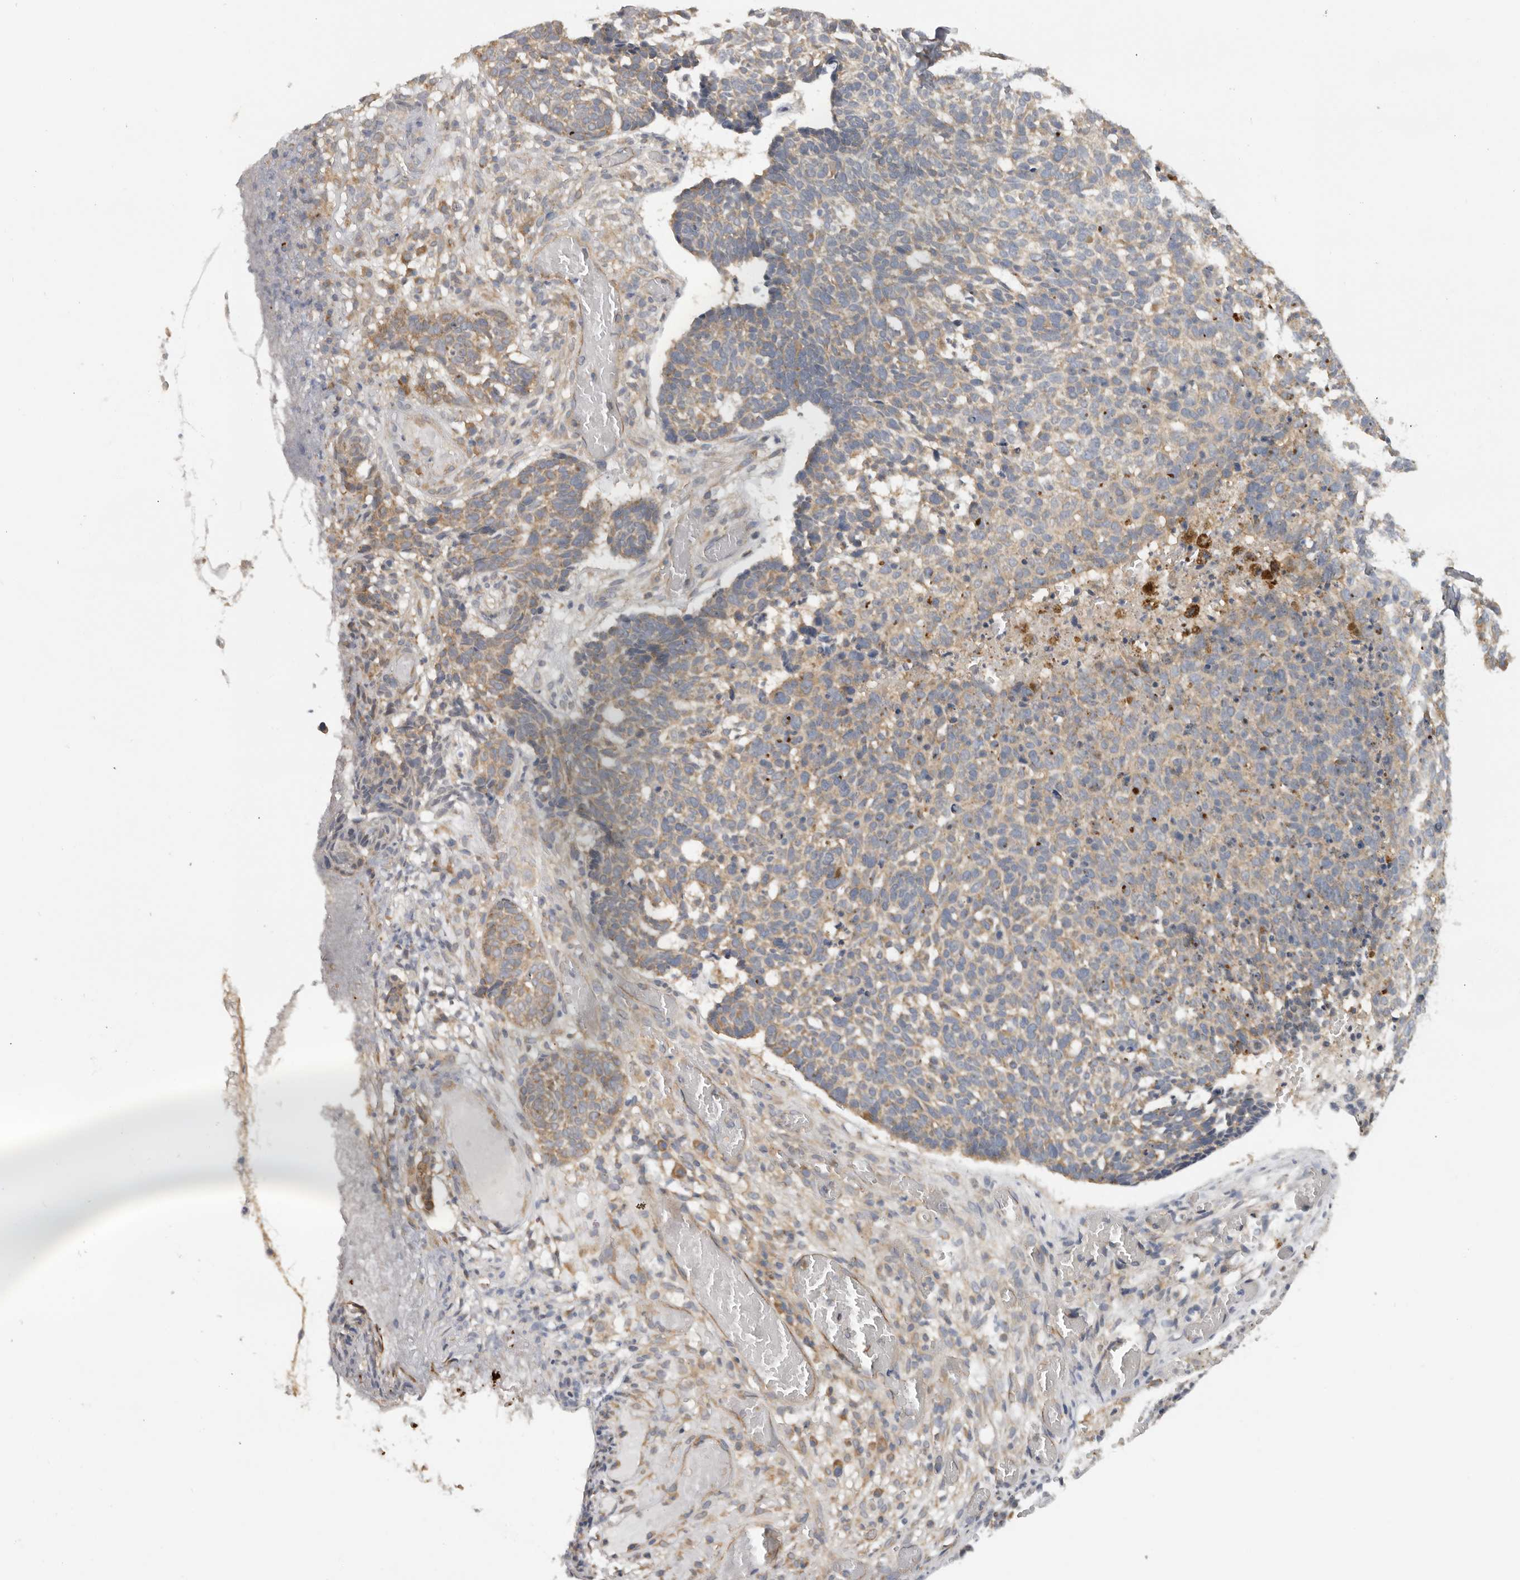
{"staining": {"intensity": "moderate", "quantity": ">75%", "location": "cytoplasmic/membranous"}, "tissue": "skin cancer", "cell_type": "Tumor cells", "image_type": "cancer", "snomed": [{"axis": "morphology", "description": "Basal cell carcinoma"}, {"axis": "topography", "description": "Skin"}], "caption": "Immunohistochemical staining of basal cell carcinoma (skin) shows medium levels of moderate cytoplasmic/membranous positivity in about >75% of tumor cells. The protein of interest is shown in brown color, while the nuclei are stained blue.", "gene": "PPP1R42", "patient": {"sex": "male", "age": 85}}